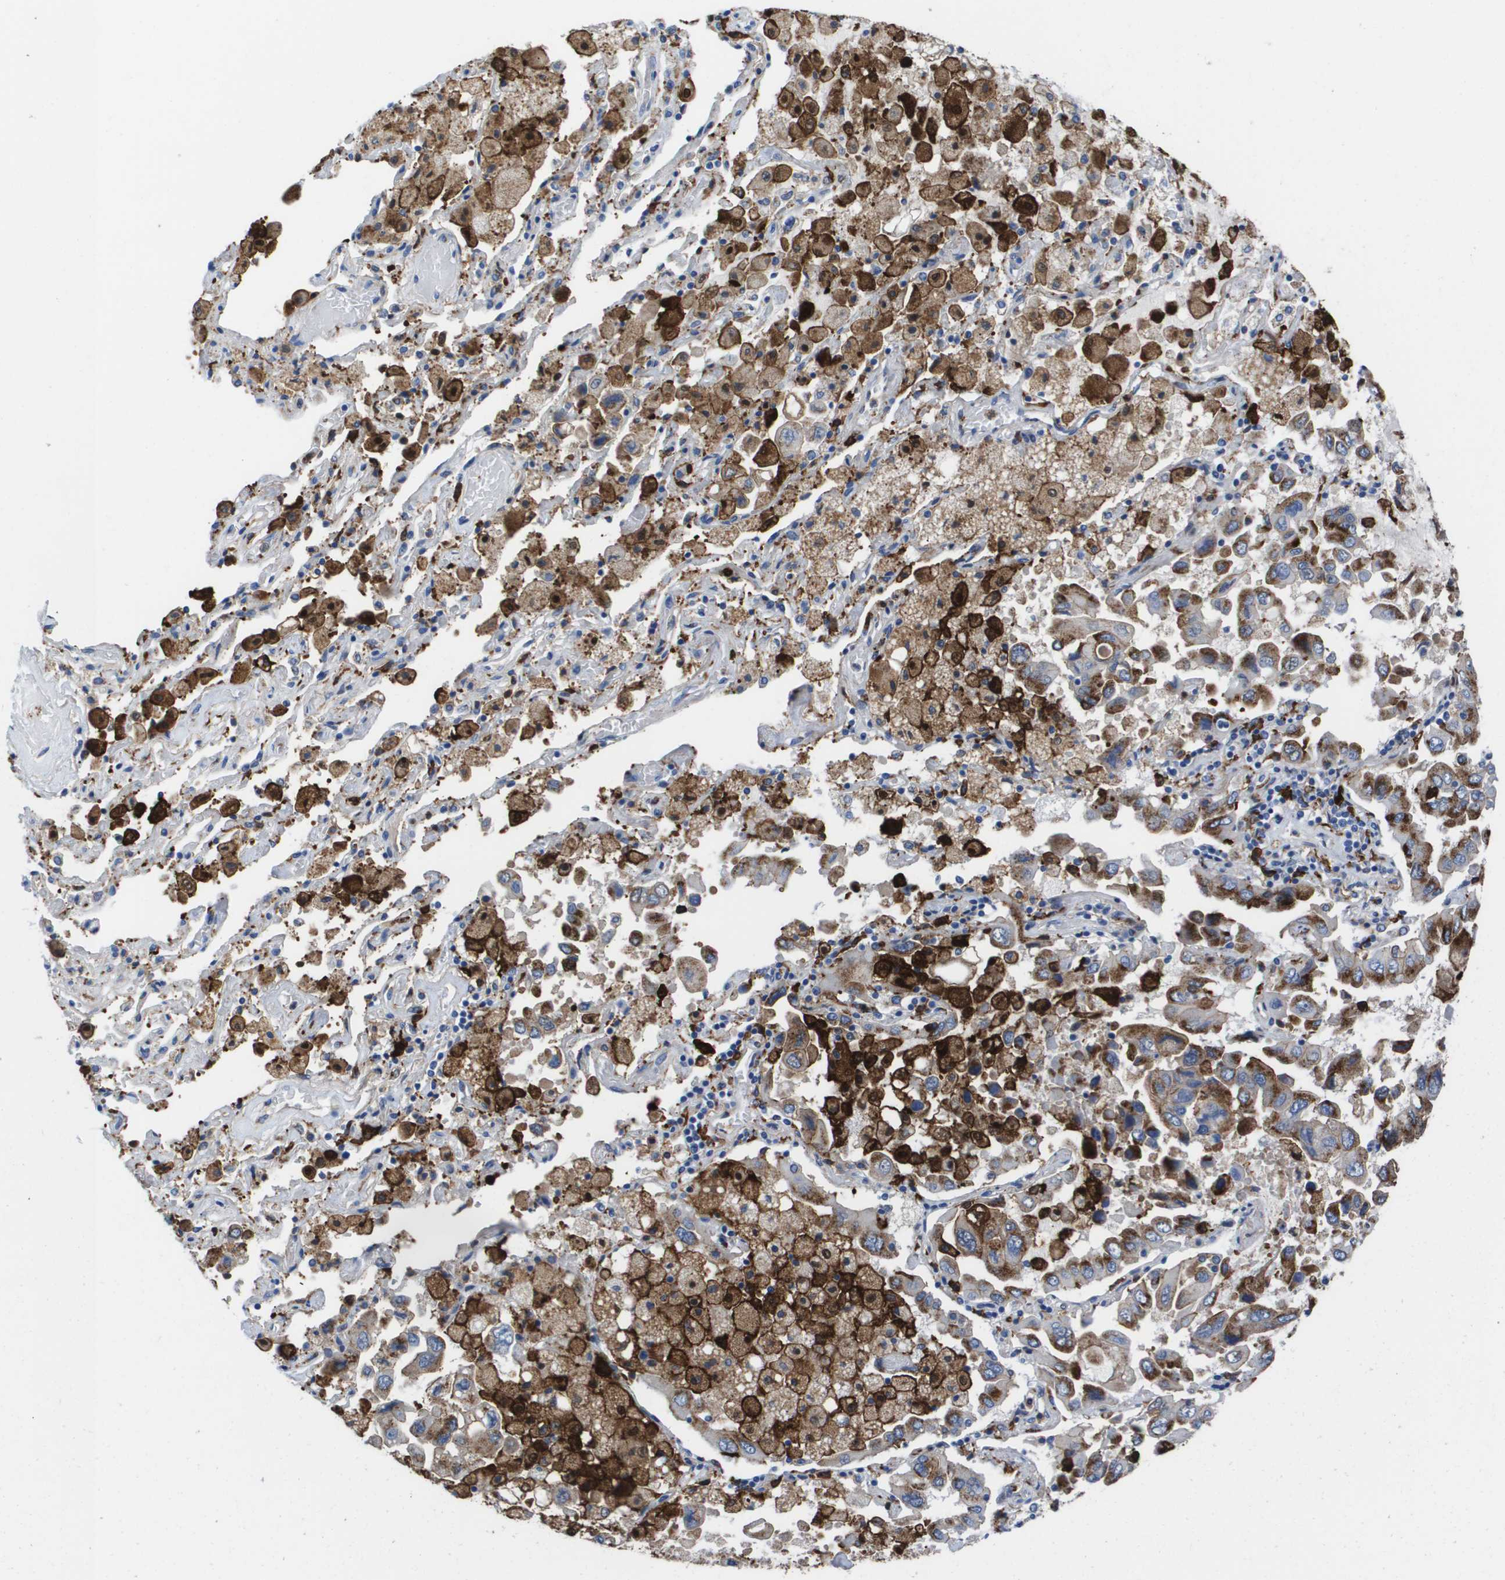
{"staining": {"intensity": "moderate", "quantity": ">75%", "location": "cytoplasmic/membranous"}, "tissue": "lung cancer", "cell_type": "Tumor cells", "image_type": "cancer", "snomed": [{"axis": "morphology", "description": "Adenocarcinoma, NOS"}, {"axis": "topography", "description": "Lung"}], "caption": "Immunohistochemical staining of adenocarcinoma (lung) exhibits moderate cytoplasmic/membranous protein staining in about >75% of tumor cells.", "gene": "SLC37A2", "patient": {"sex": "male", "age": 64}}